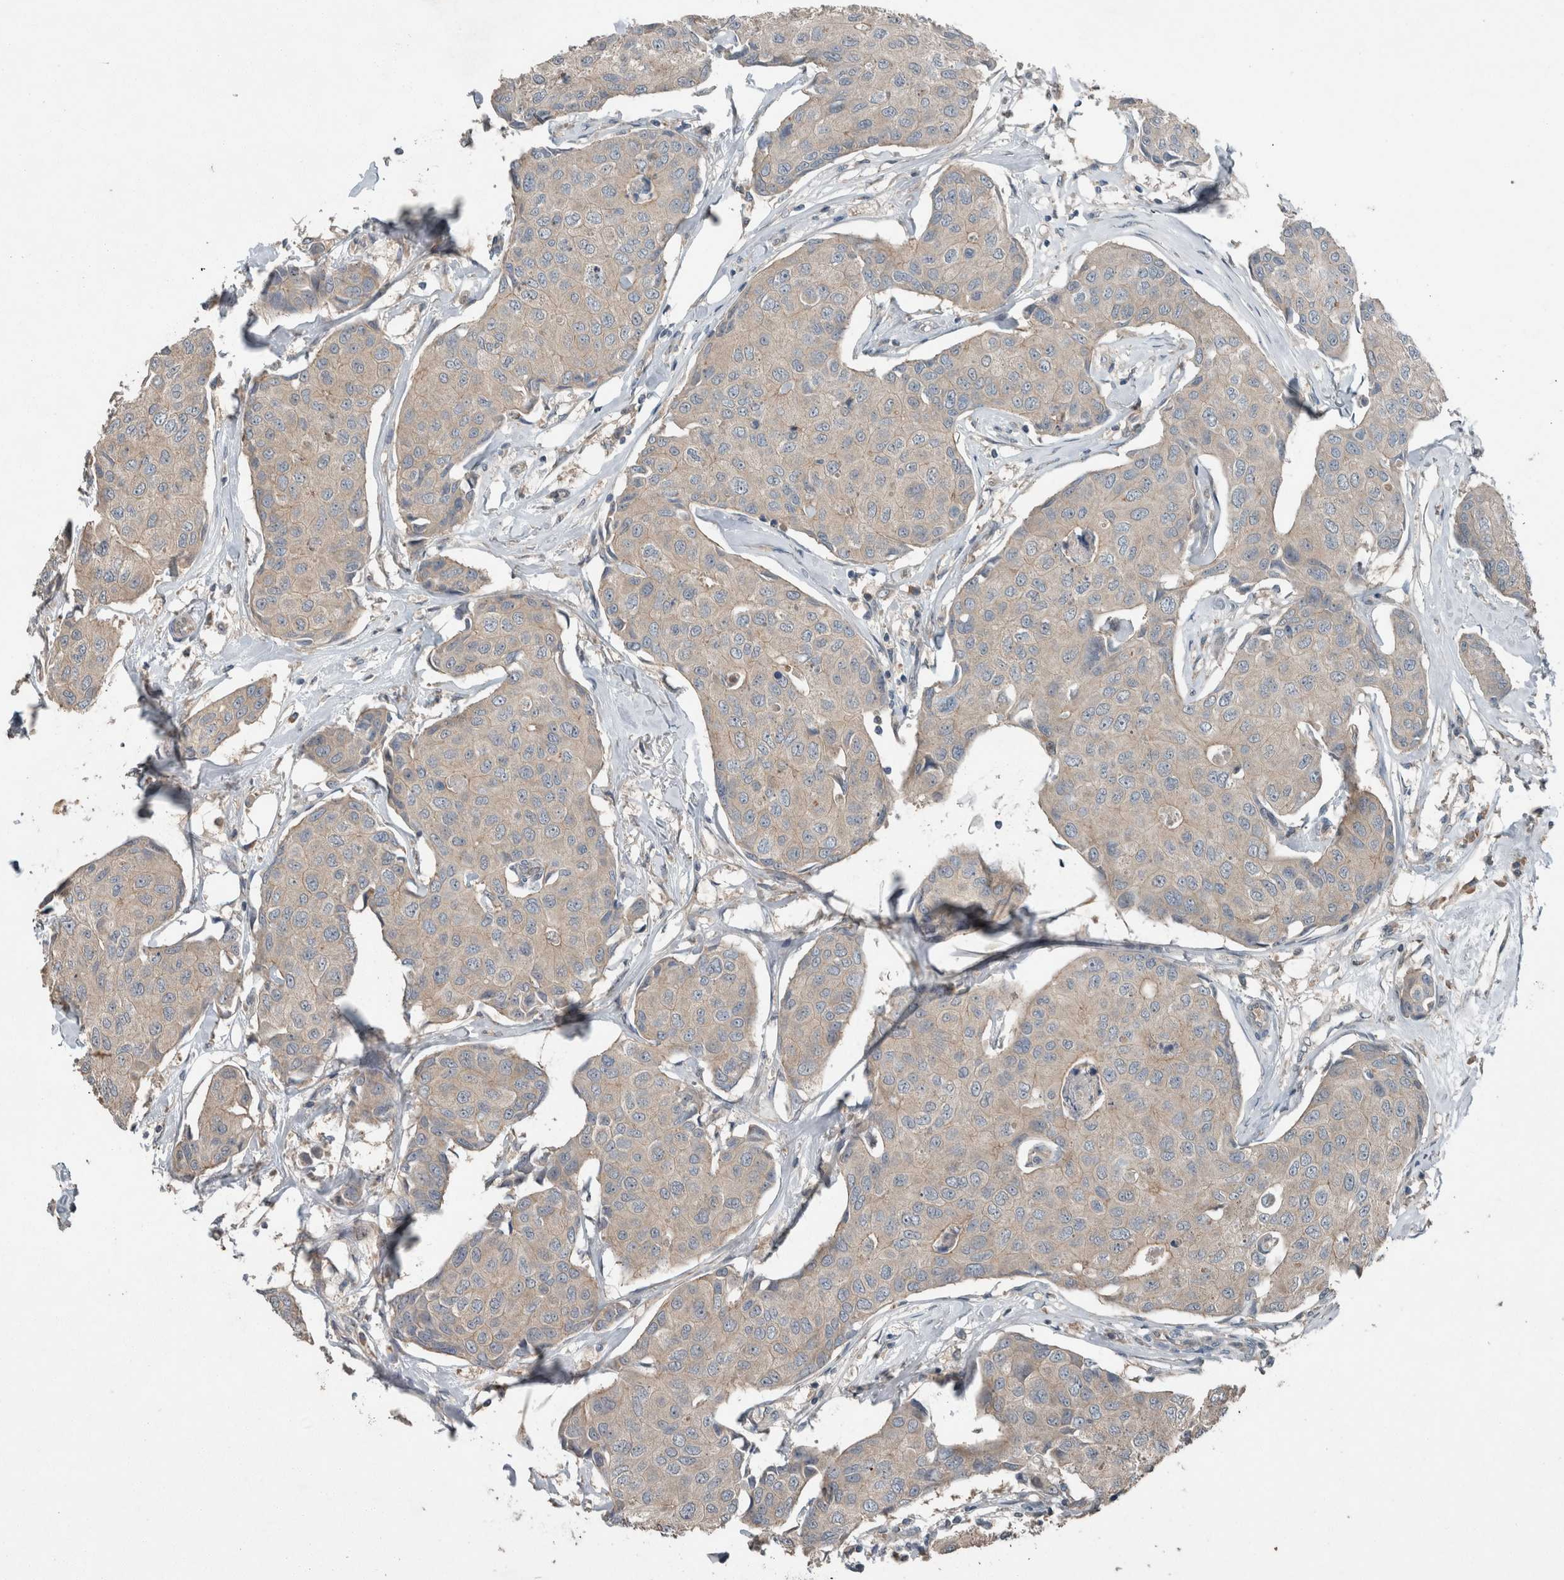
{"staining": {"intensity": "negative", "quantity": "none", "location": "none"}, "tissue": "breast cancer", "cell_type": "Tumor cells", "image_type": "cancer", "snomed": [{"axis": "morphology", "description": "Duct carcinoma"}, {"axis": "topography", "description": "Breast"}], "caption": "Immunohistochemistry image of neoplastic tissue: infiltrating ductal carcinoma (breast) stained with DAB demonstrates no significant protein positivity in tumor cells. Nuclei are stained in blue.", "gene": "KNTC1", "patient": {"sex": "female", "age": 80}}